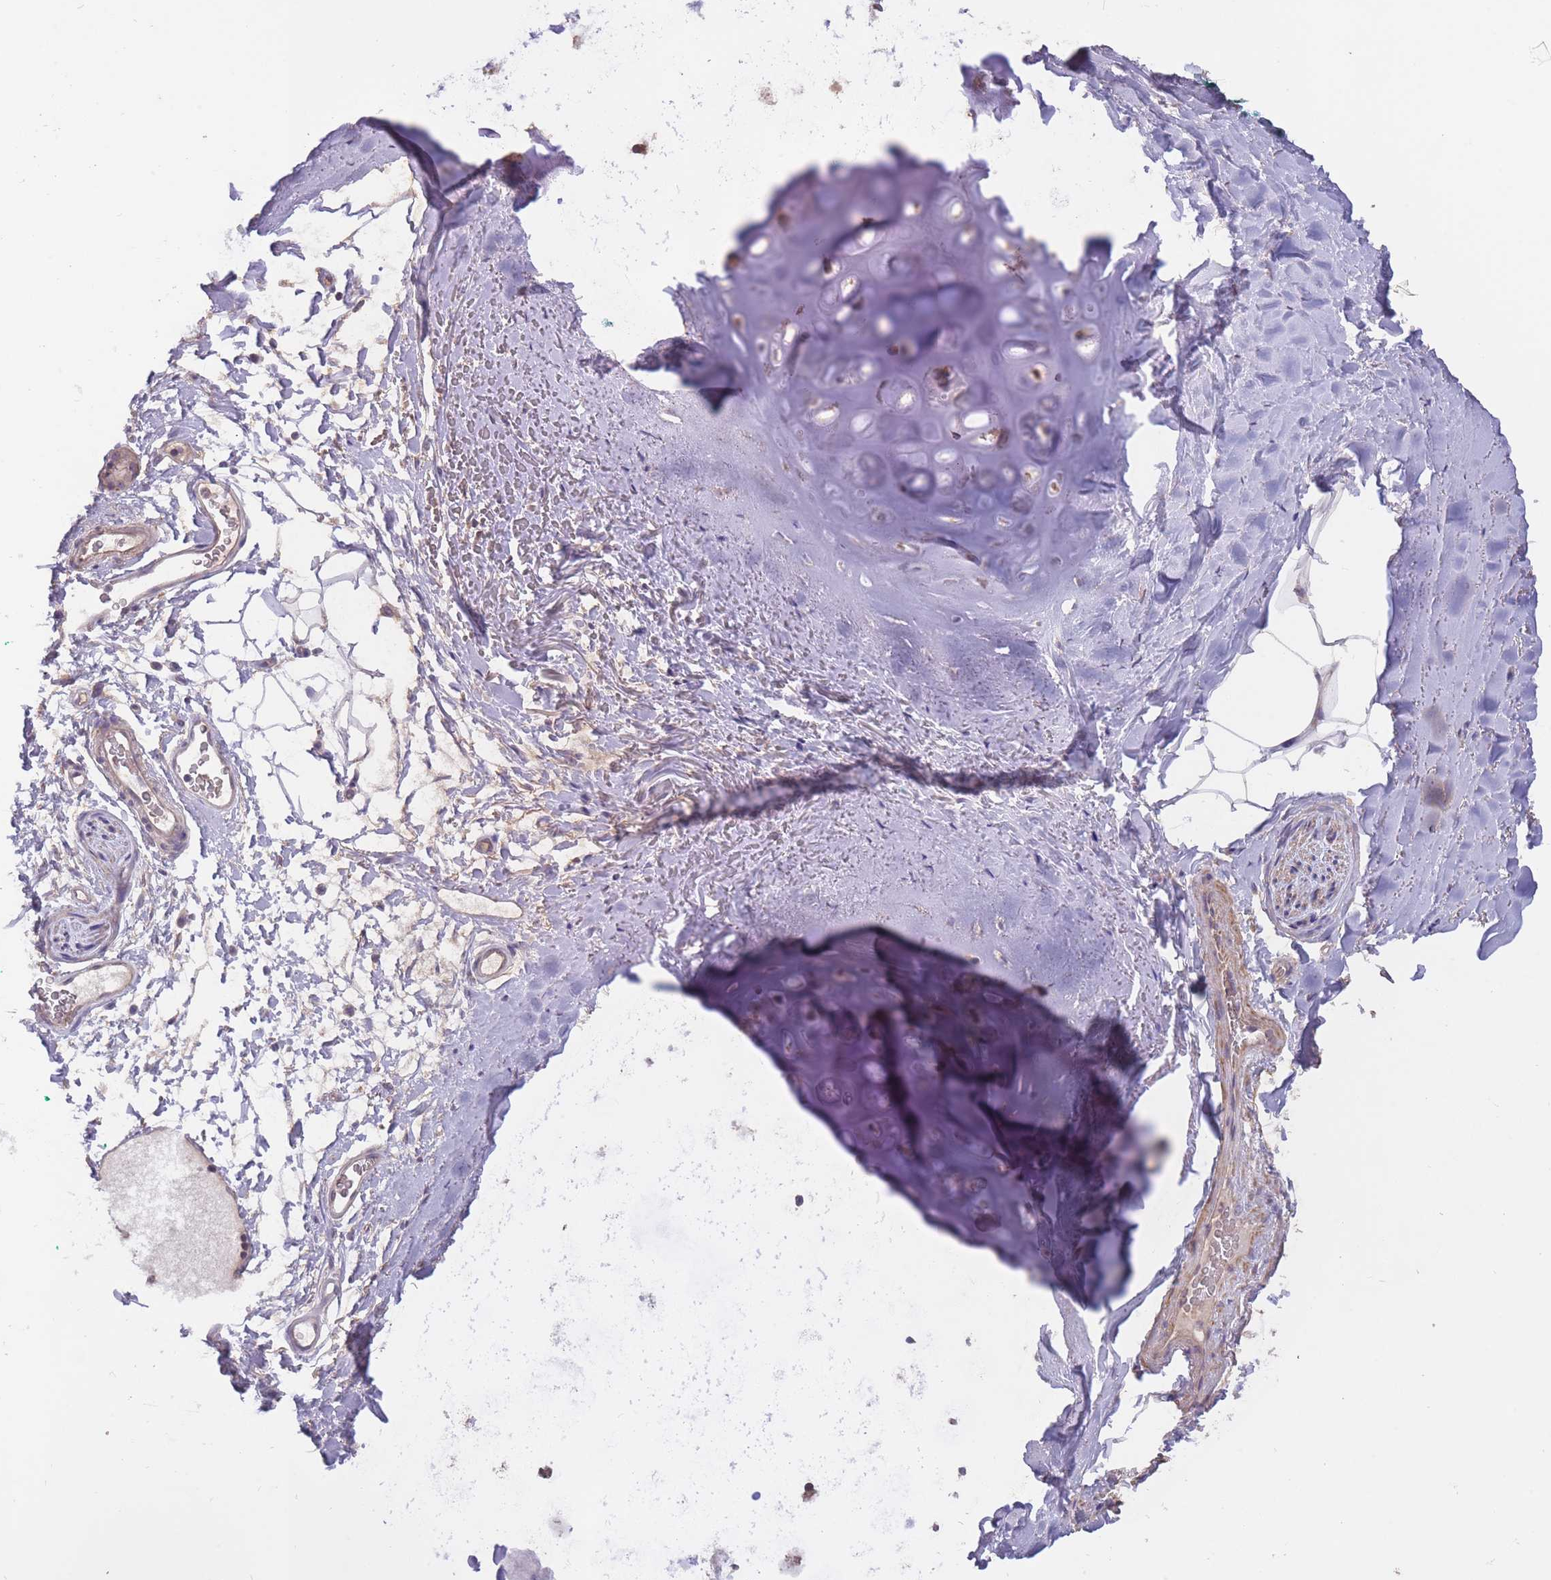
{"staining": {"intensity": "weak", "quantity": "25%-75%", "location": "cytoplasmic/membranous"}, "tissue": "adipose tissue", "cell_type": "Adipocytes", "image_type": "normal", "snomed": [{"axis": "morphology", "description": "Normal tissue, NOS"}, {"axis": "topography", "description": "Cartilage tissue"}, {"axis": "topography", "description": "Bronchus"}], "caption": "Immunohistochemistry image of unremarkable adipose tissue: human adipose tissue stained using immunohistochemistry demonstrates low levels of weak protein expression localized specifically in the cytoplasmic/membranous of adipocytes, appearing as a cytoplasmic/membranous brown color.", "gene": "KIAA1755", "patient": {"sex": "female", "age": 72}}